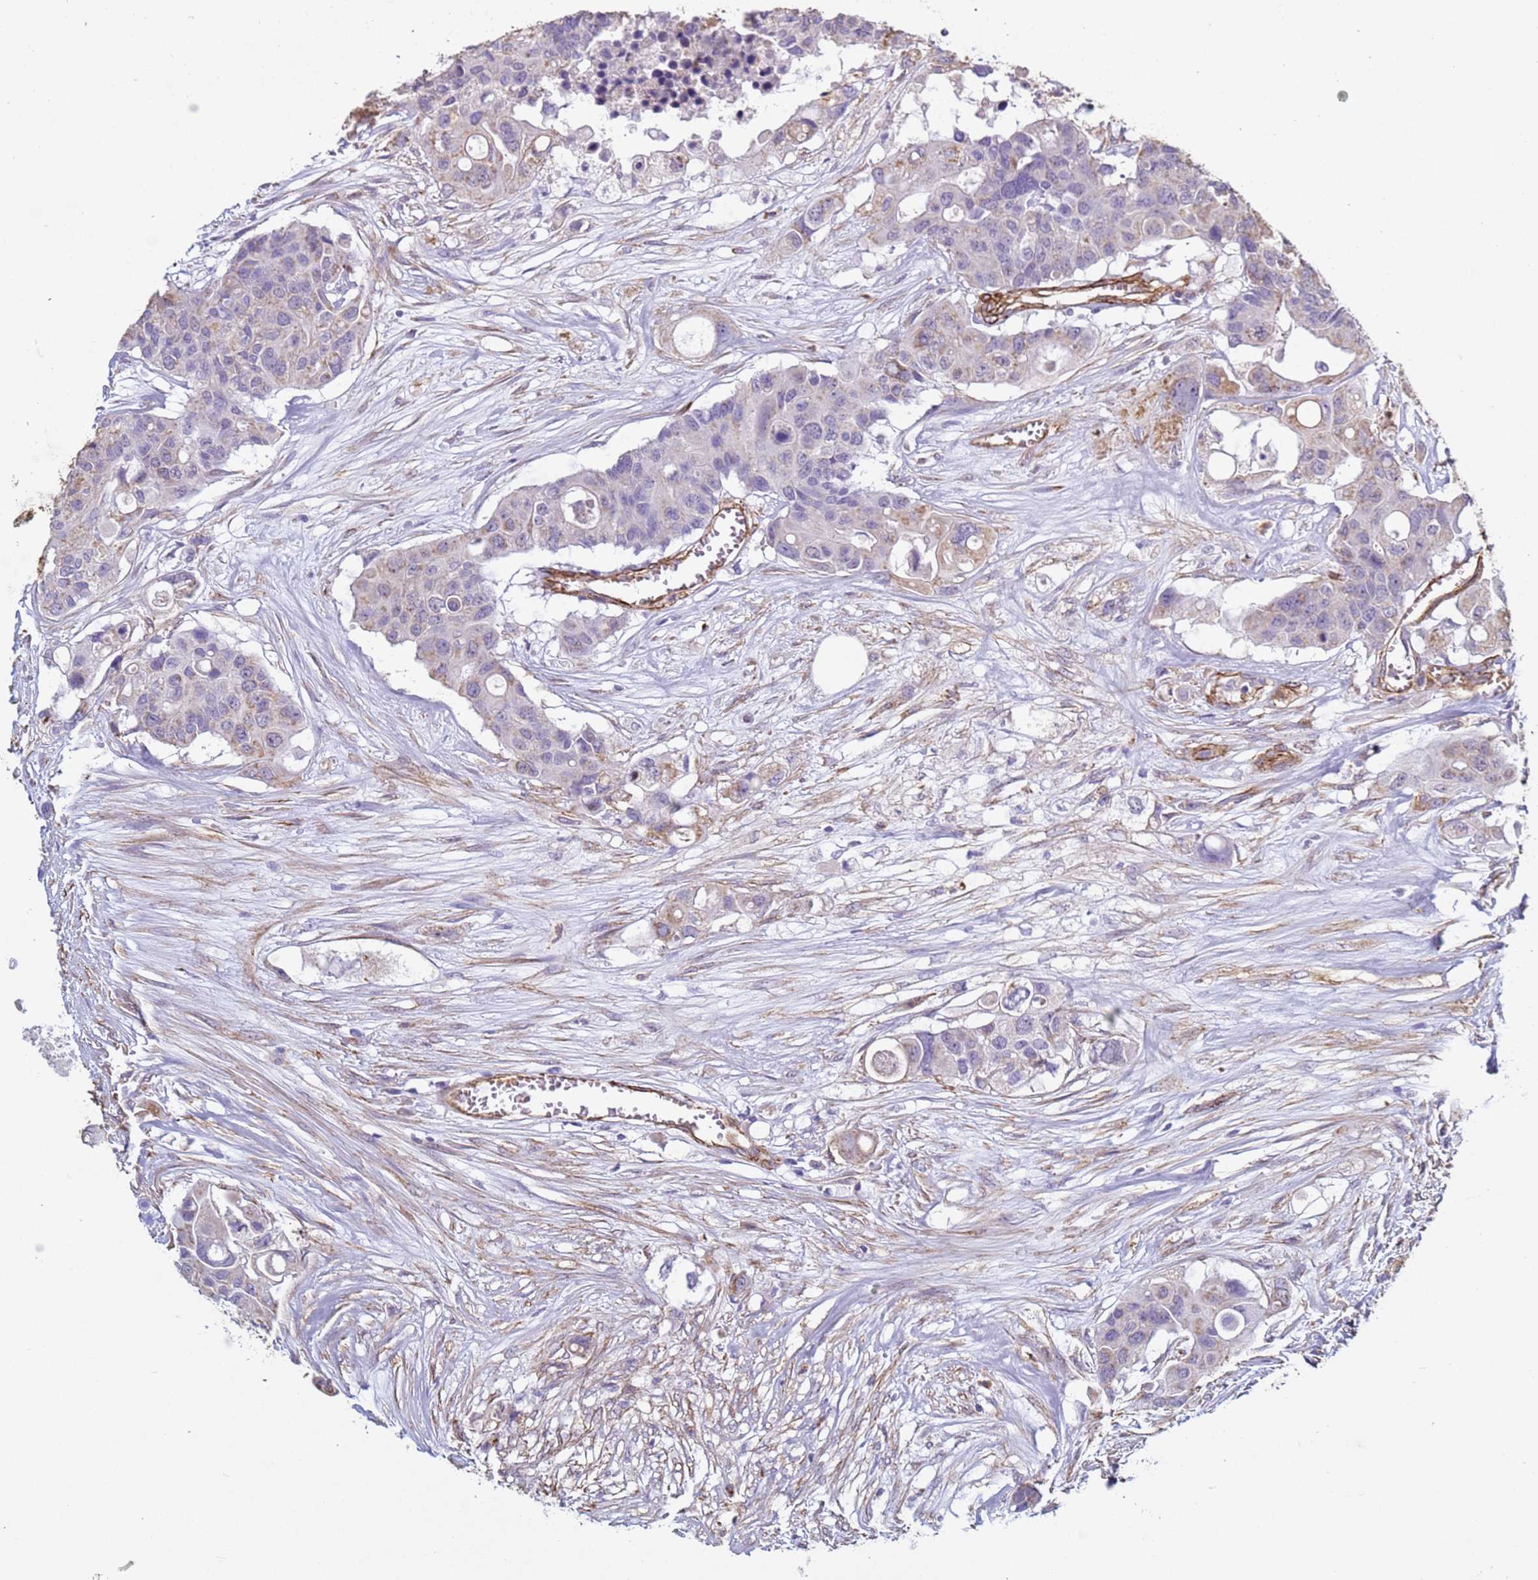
{"staining": {"intensity": "weak", "quantity": "25%-75%", "location": "cytoplasmic/membranous"}, "tissue": "colorectal cancer", "cell_type": "Tumor cells", "image_type": "cancer", "snomed": [{"axis": "morphology", "description": "Adenocarcinoma, NOS"}, {"axis": "topography", "description": "Colon"}], "caption": "Approximately 25%-75% of tumor cells in human colorectal cancer (adenocarcinoma) exhibit weak cytoplasmic/membranous protein staining as visualized by brown immunohistochemical staining.", "gene": "GASK1A", "patient": {"sex": "male", "age": 77}}